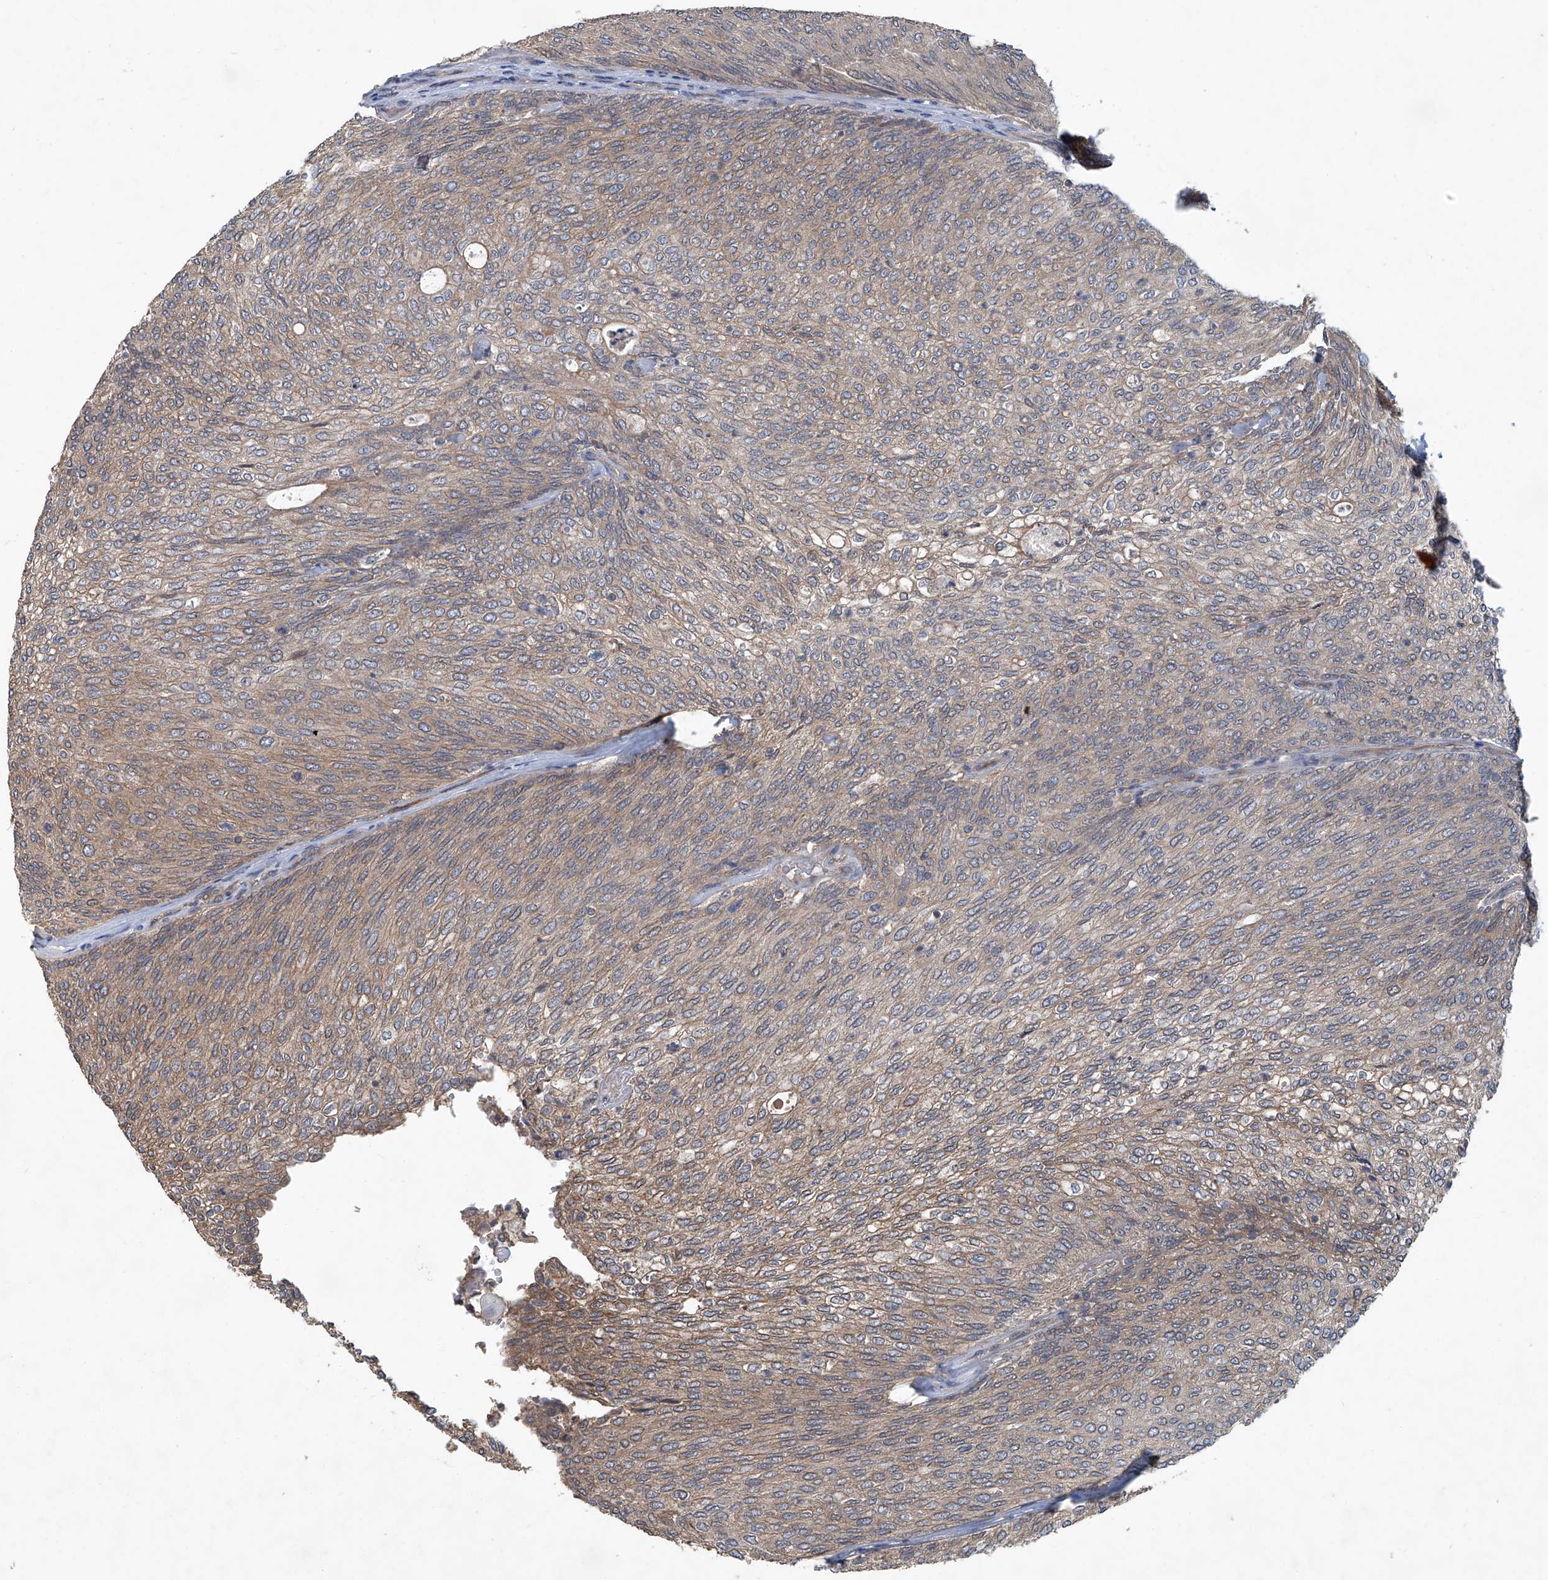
{"staining": {"intensity": "moderate", "quantity": "25%-75%", "location": "cytoplasmic/membranous"}, "tissue": "urothelial cancer", "cell_type": "Tumor cells", "image_type": "cancer", "snomed": [{"axis": "morphology", "description": "Urothelial carcinoma, Low grade"}, {"axis": "topography", "description": "Urinary bladder"}], "caption": "Protein staining shows moderate cytoplasmic/membranous staining in approximately 25%-75% of tumor cells in urothelial cancer.", "gene": "ANKRD34A", "patient": {"sex": "female", "age": 79}}